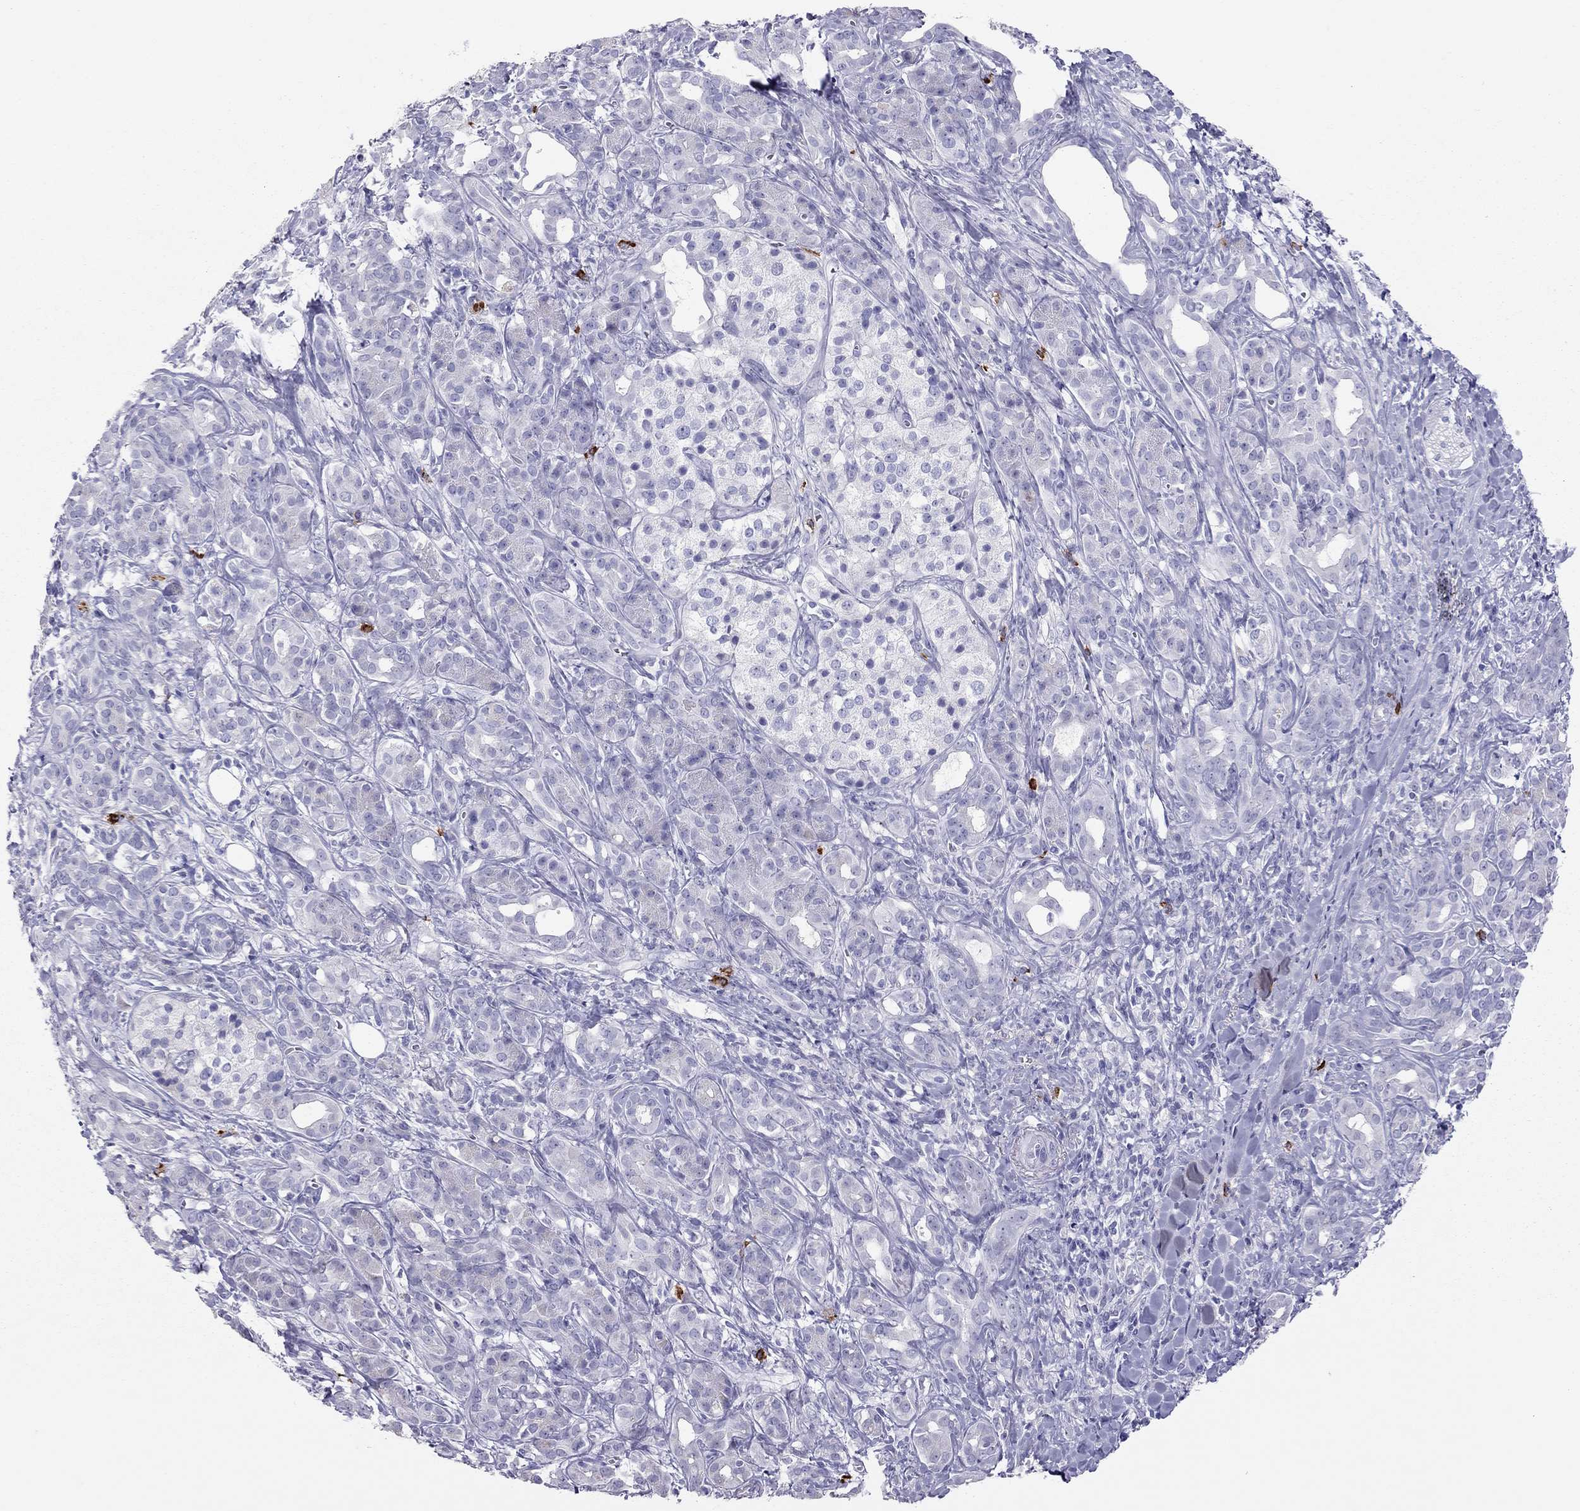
{"staining": {"intensity": "negative", "quantity": "none", "location": "none"}, "tissue": "pancreatic cancer", "cell_type": "Tumor cells", "image_type": "cancer", "snomed": [{"axis": "morphology", "description": "Adenocarcinoma, NOS"}, {"axis": "topography", "description": "Pancreas"}], "caption": "An IHC micrograph of adenocarcinoma (pancreatic) is shown. There is no staining in tumor cells of adenocarcinoma (pancreatic). The staining is performed using DAB brown chromogen with nuclei counter-stained in using hematoxylin.", "gene": "IL17REL", "patient": {"sex": "male", "age": 61}}